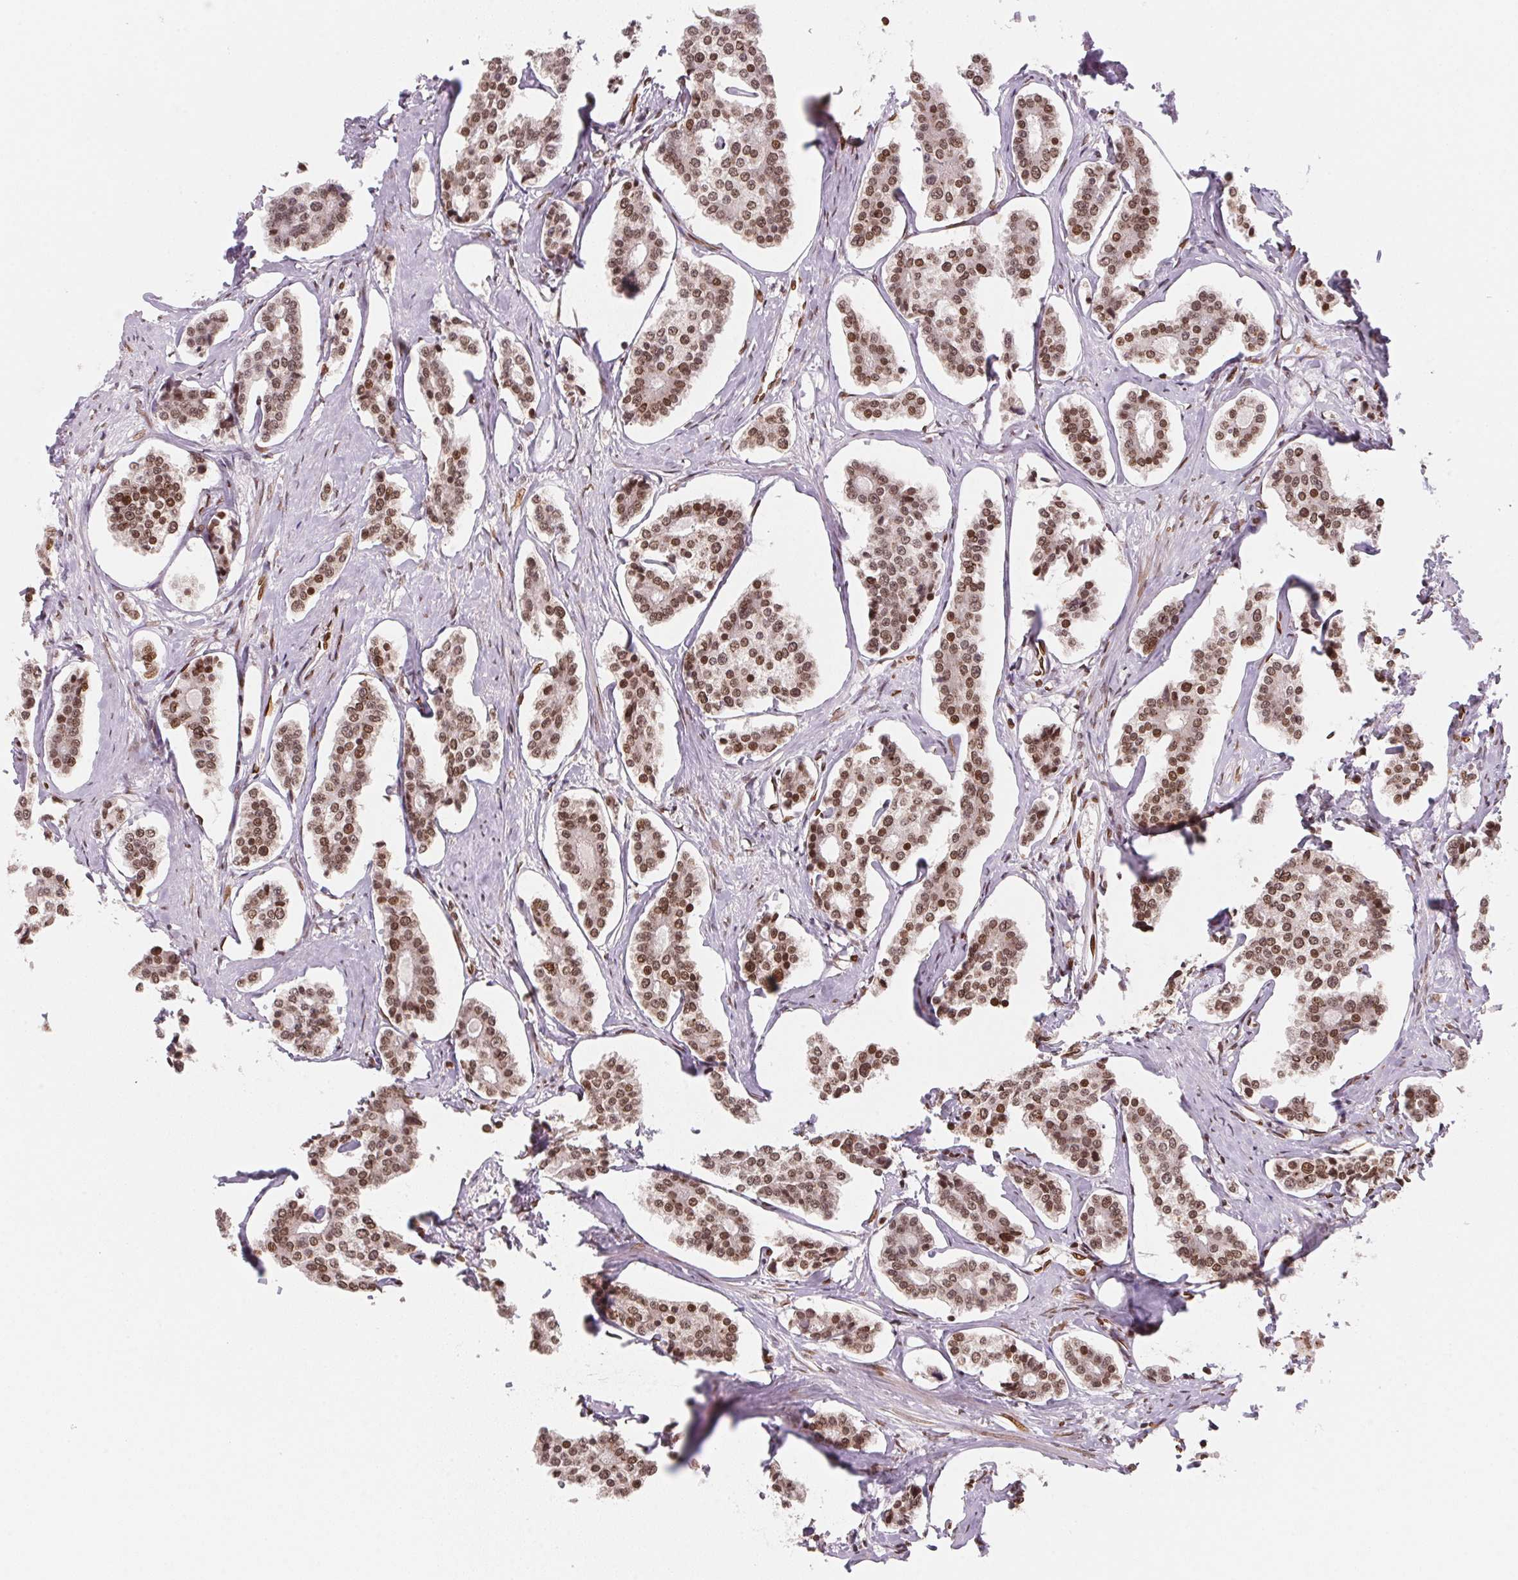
{"staining": {"intensity": "moderate", "quantity": ">75%", "location": "nuclear"}, "tissue": "carcinoid", "cell_type": "Tumor cells", "image_type": "cancer", "snomed": [{"axis": "morphology", "description": "Carcinoid, malignant, NOS"}, {"axis": "topography", "description": "Small intestine"}], "caption": "Immunohistochemistry (IHC) histopathology image of neoplastic tissue: human carcinoid (malignant) stained using IHC displays medium levels of moderate protein expression localized specifically in the nuclear of tumor cells, appearing as a nuclear brown color.", "gene": "SAP30BP", "patient": {"sex": "female", "age": 65}}